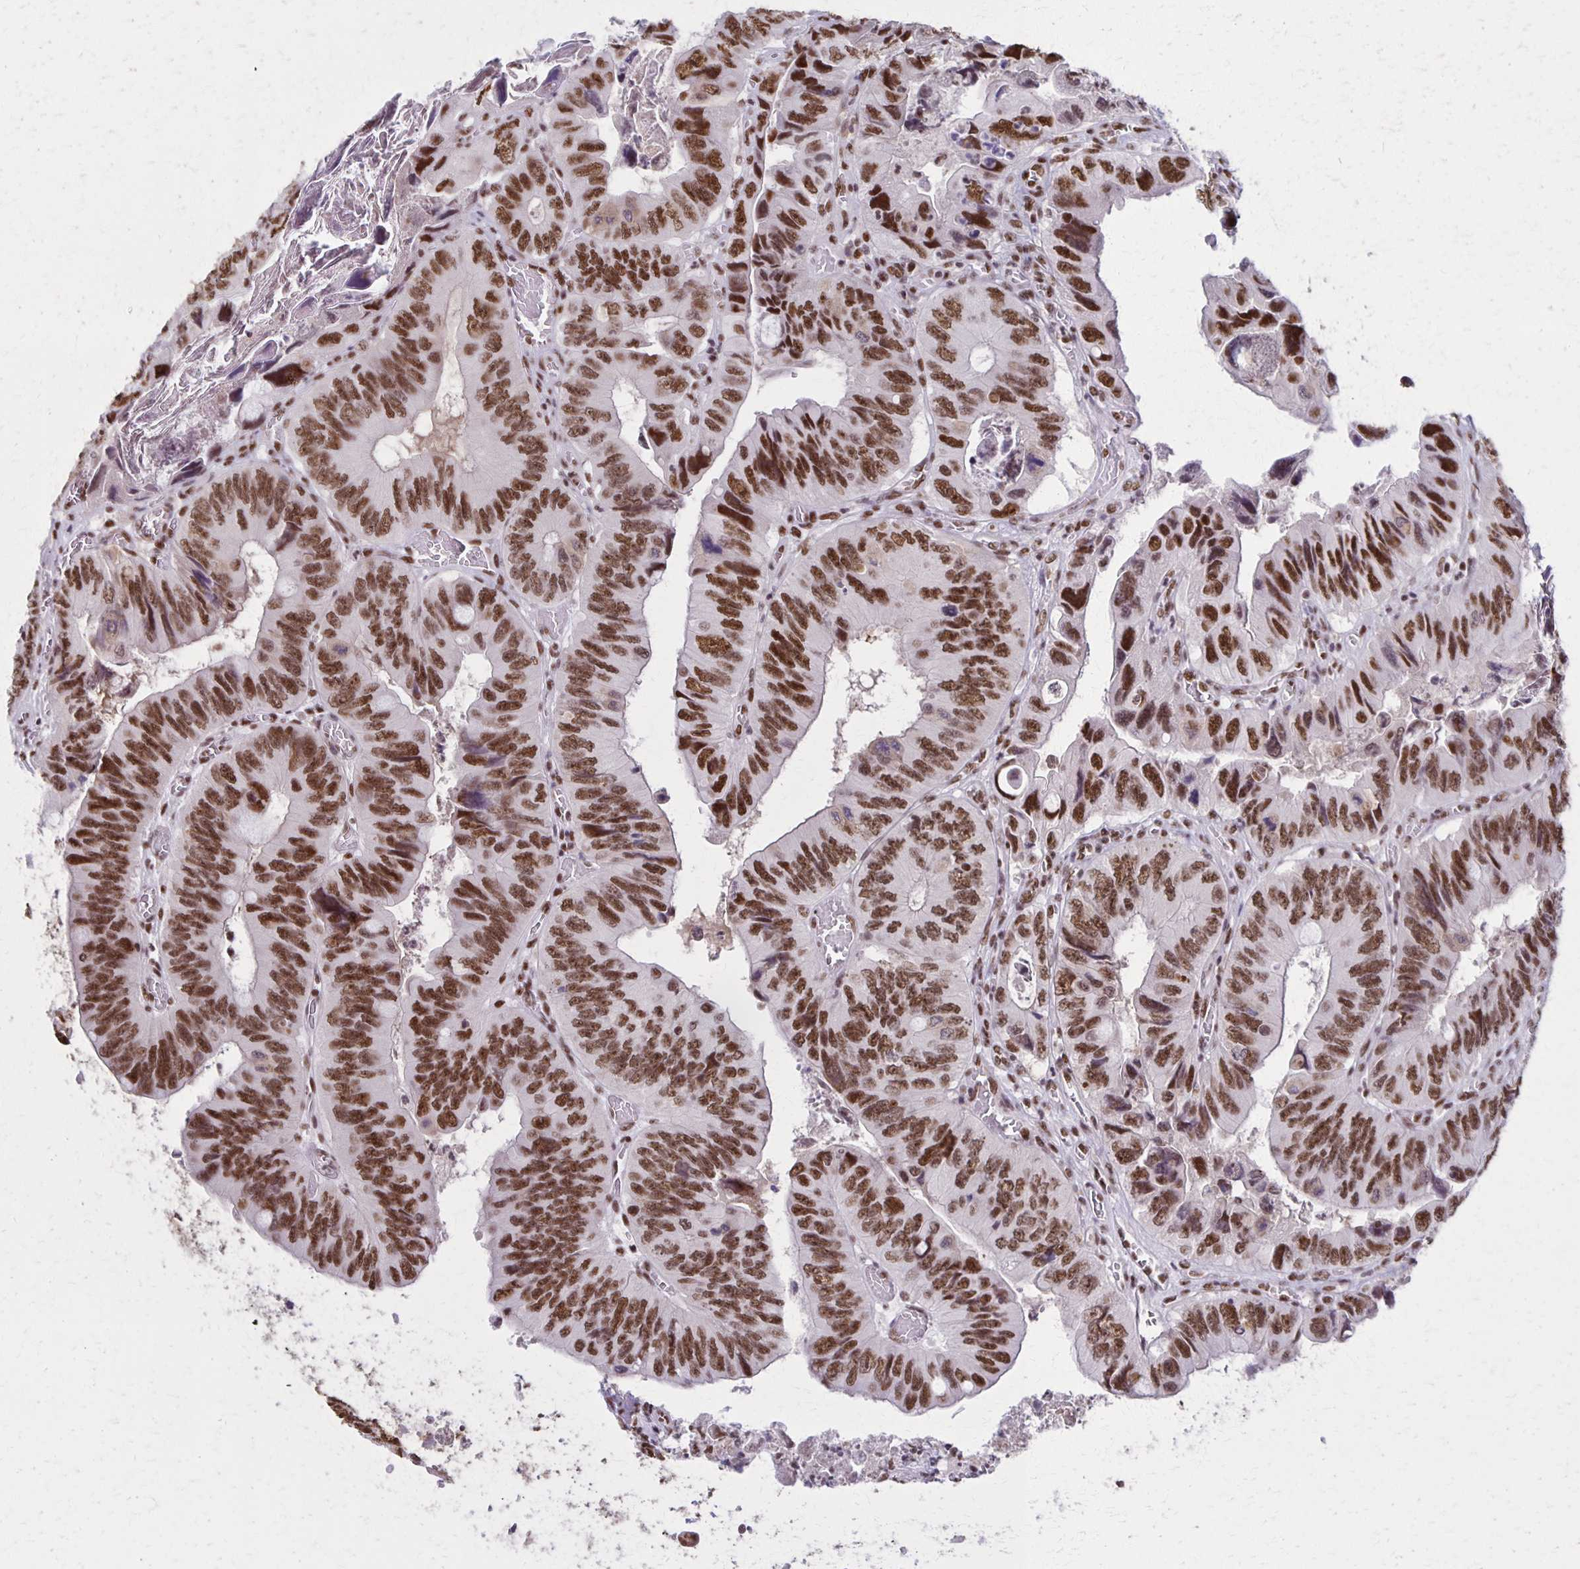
{"staining": {"intensity": "strong", "quantity": ">75%", "location": "nuclear"}, "tissue": "colorectal cancer", "cell_type": "Tumor cells", "image_type": "cancer", "snomed": [{"axis": "morphology", "description": "Adenocarcinoma, NOS"}, {"axis": "topography", "description": "Colon"}], "caption": "Tumor cells exhibit high levels of strong nuclear staining in approximately >75% of cells in adenocarcinoma (colorectal). (DAB = brown stain, brightfield microscopy at high magnification).", "gene": "XRCC6", "patient": {"sex": "female", "age": 84}}